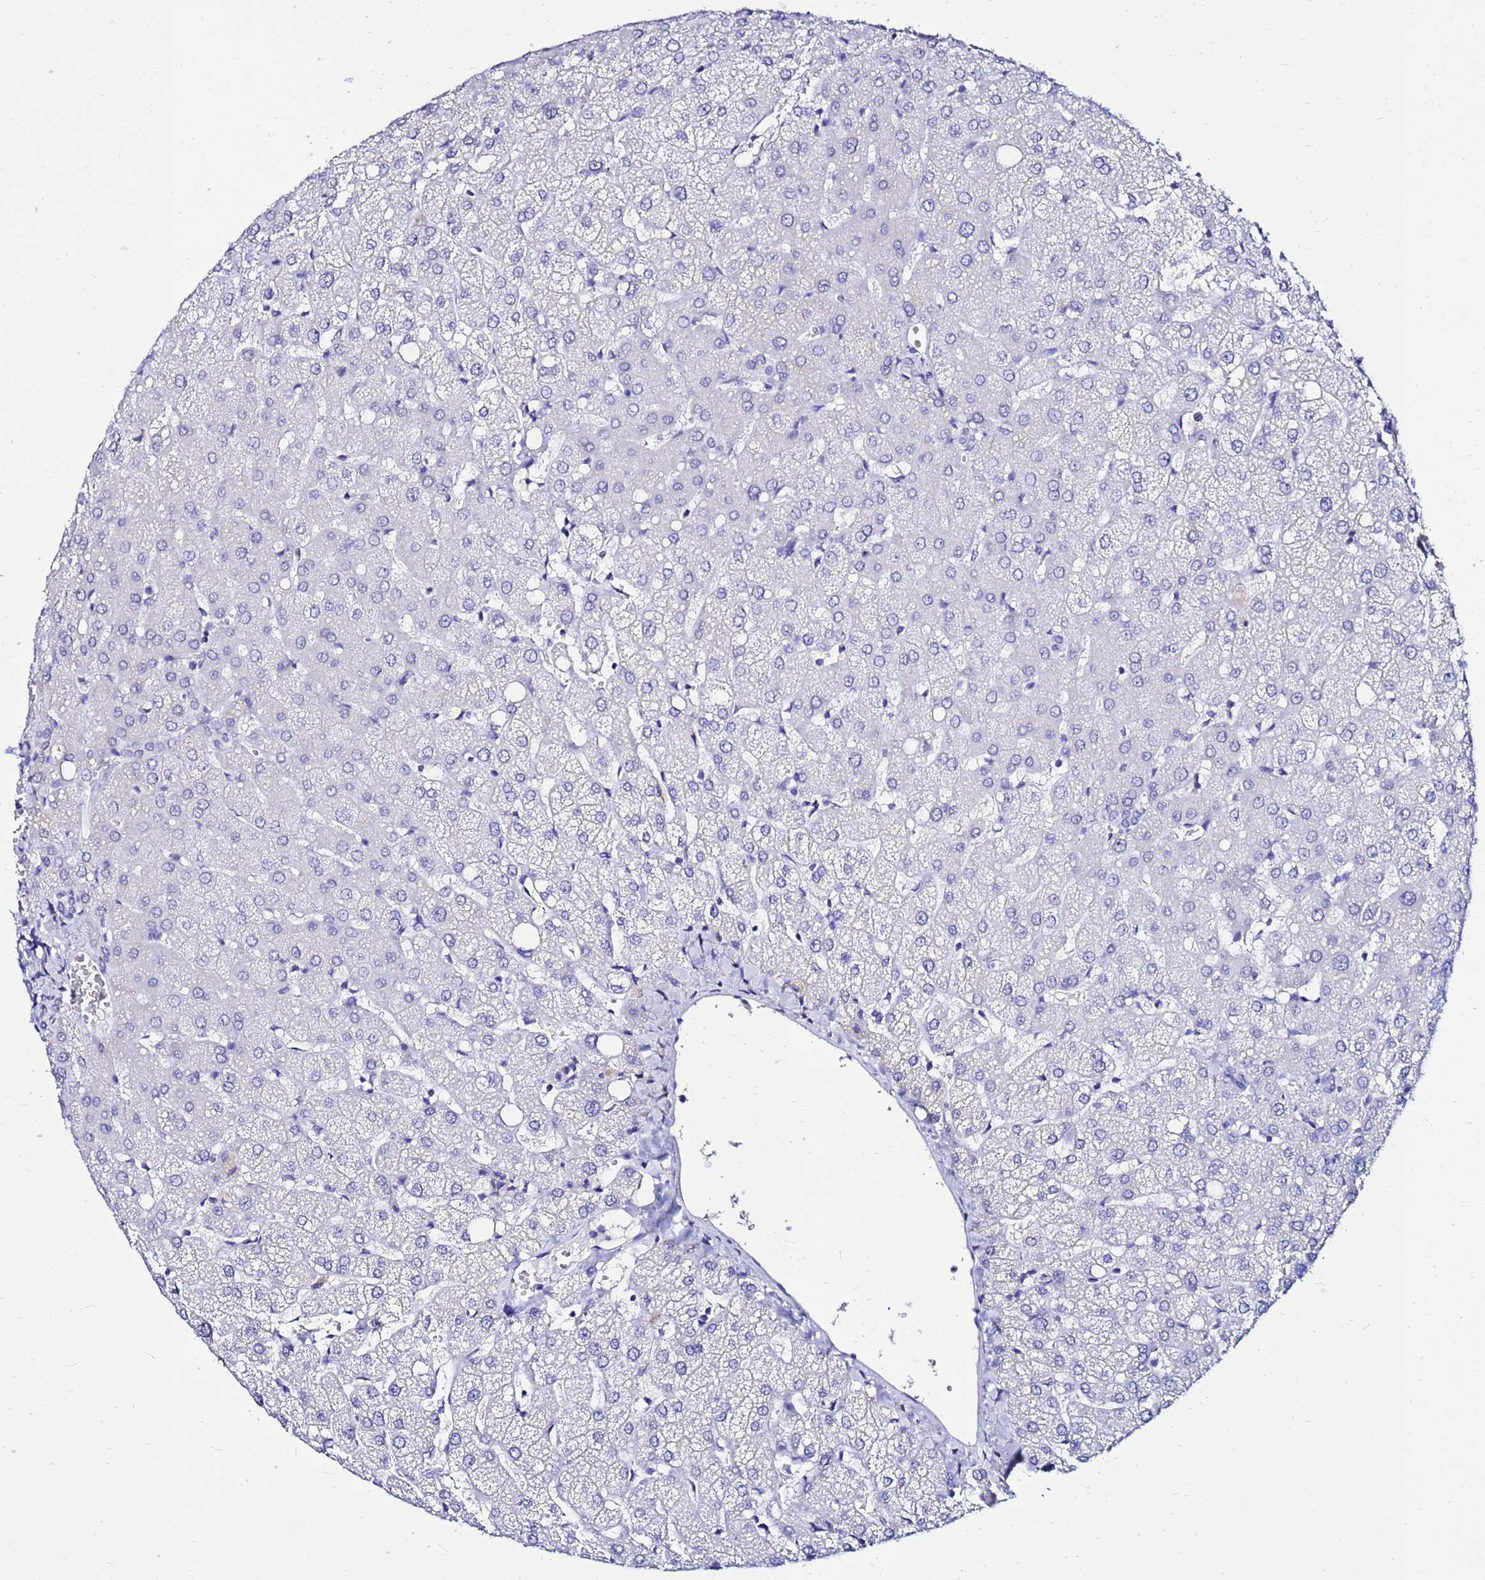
{"staining": {"intensity": "negative", "quantity": "none", "location": "none"}, "tissue": "liver", "cell_type": "Cholangiocytes", "image_type": "normal", "snomed": [{"axis": "morphology", "description": "Normal tissue, NOS"}, {"axis": "topography", "description": "Liver"}], "caption": "This is a image of immunohistochemistry staining of unremarkable liver, which shows no staining in cholangiocytes. (DAB (3,3'-diaminobenzidine) IHC visualized using brightfield microscopy, high magnification).", "gene": "PPP1R14C", "patient": {"sex": "female", "age": 54}}